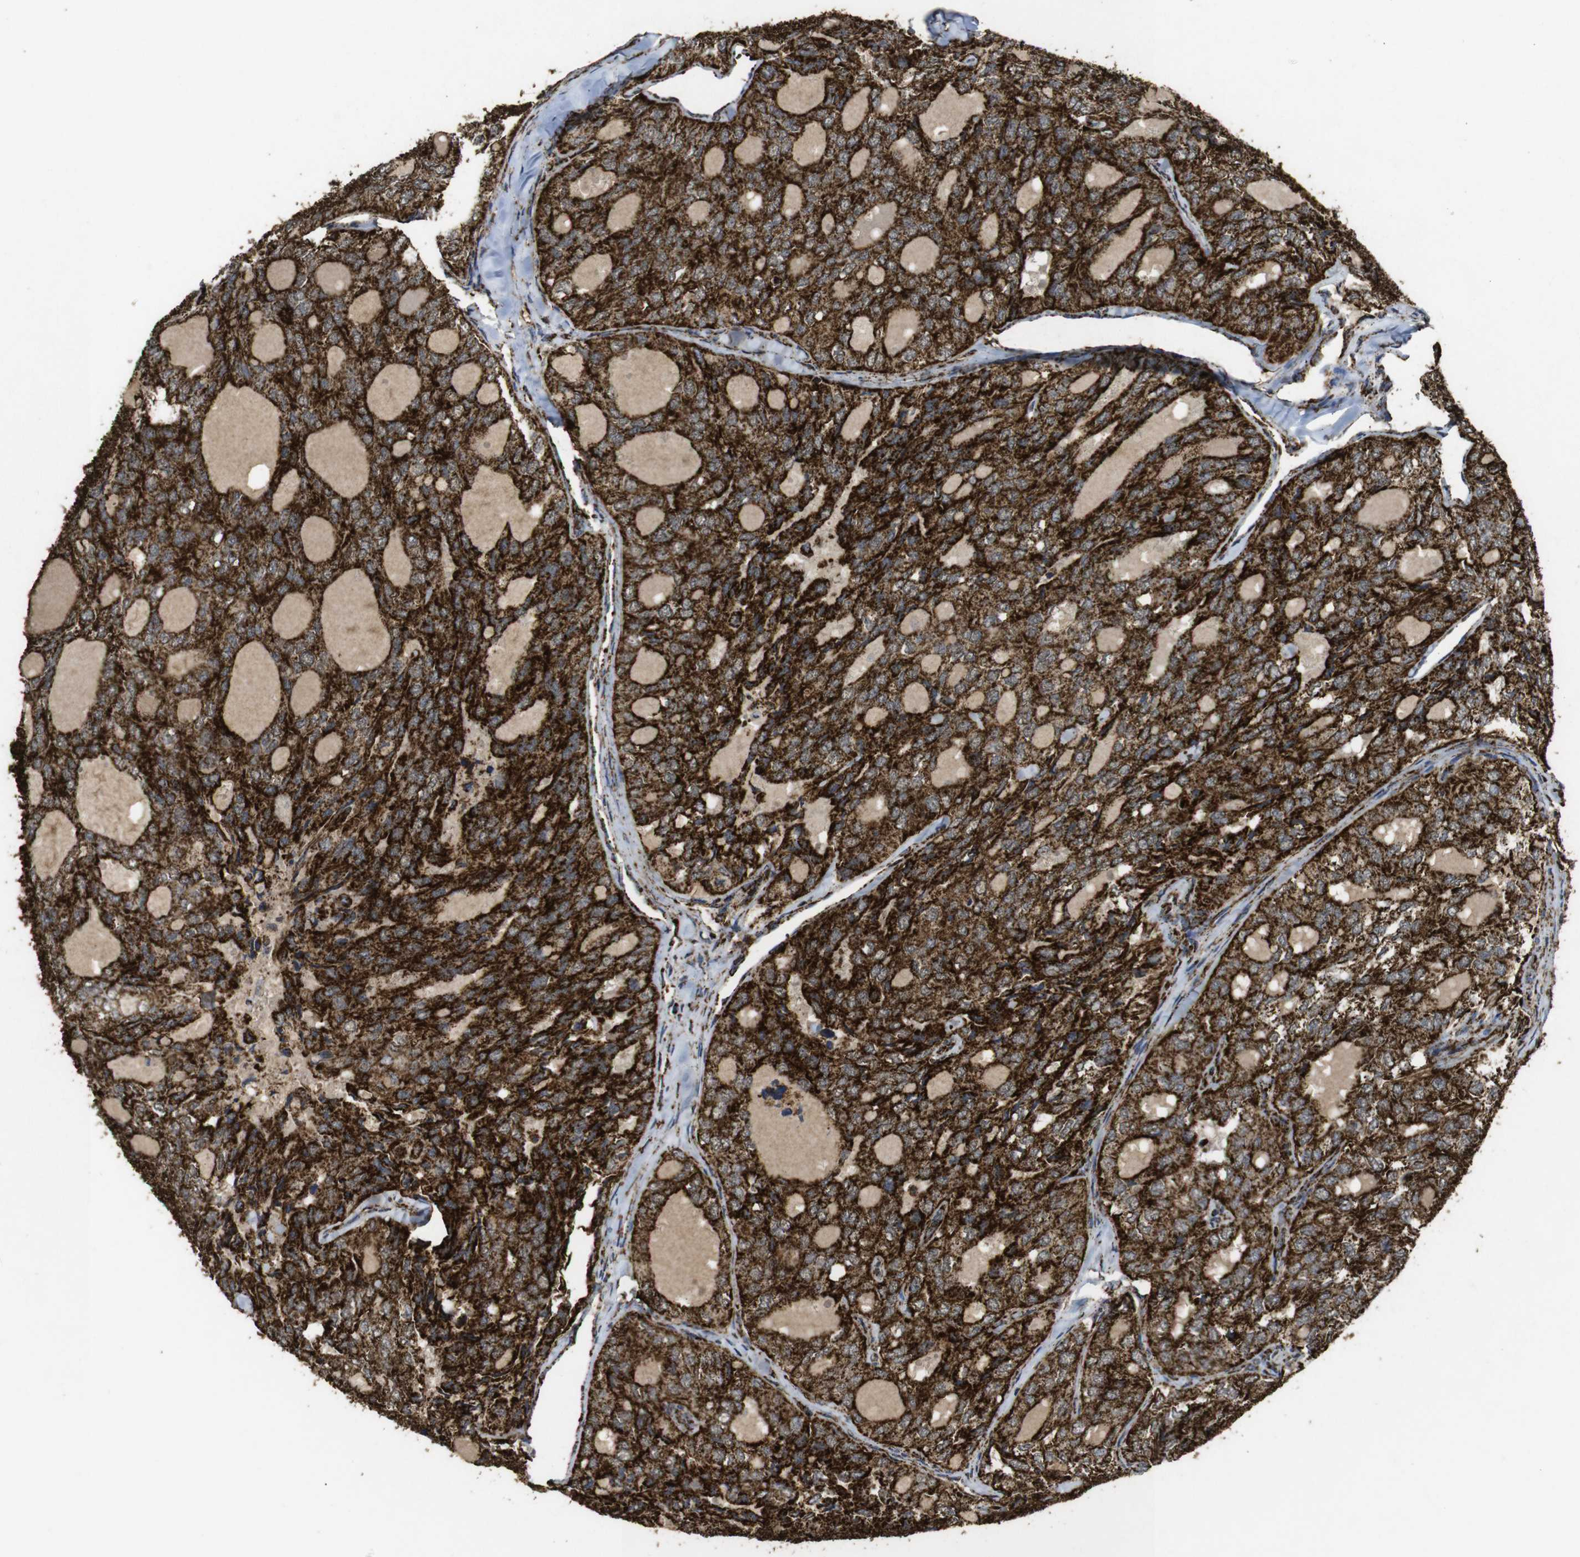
{"staining": {"intensity": "strong", "quantity": ">75%", "location": "cytoplasmic/membranous"}, "tissue": "thyroid cancer", "cell_type": "Tumor cells", "image_type": "cancer", "snomed": [{"axis": "morphology", "description": "Follicular adenoma carcinoma, NOS"}, {"axis": "topography", "description": "Thyroid gland"}], "caption": "Approximately >75% of tumor cells in human thyroid cancer show strong cytoplasmic/membranous protein positivity as visualized by brown immunohistochemical staining.", "gene": "ATP5F1A", "patient": {"sex": "male", "age": 75}}